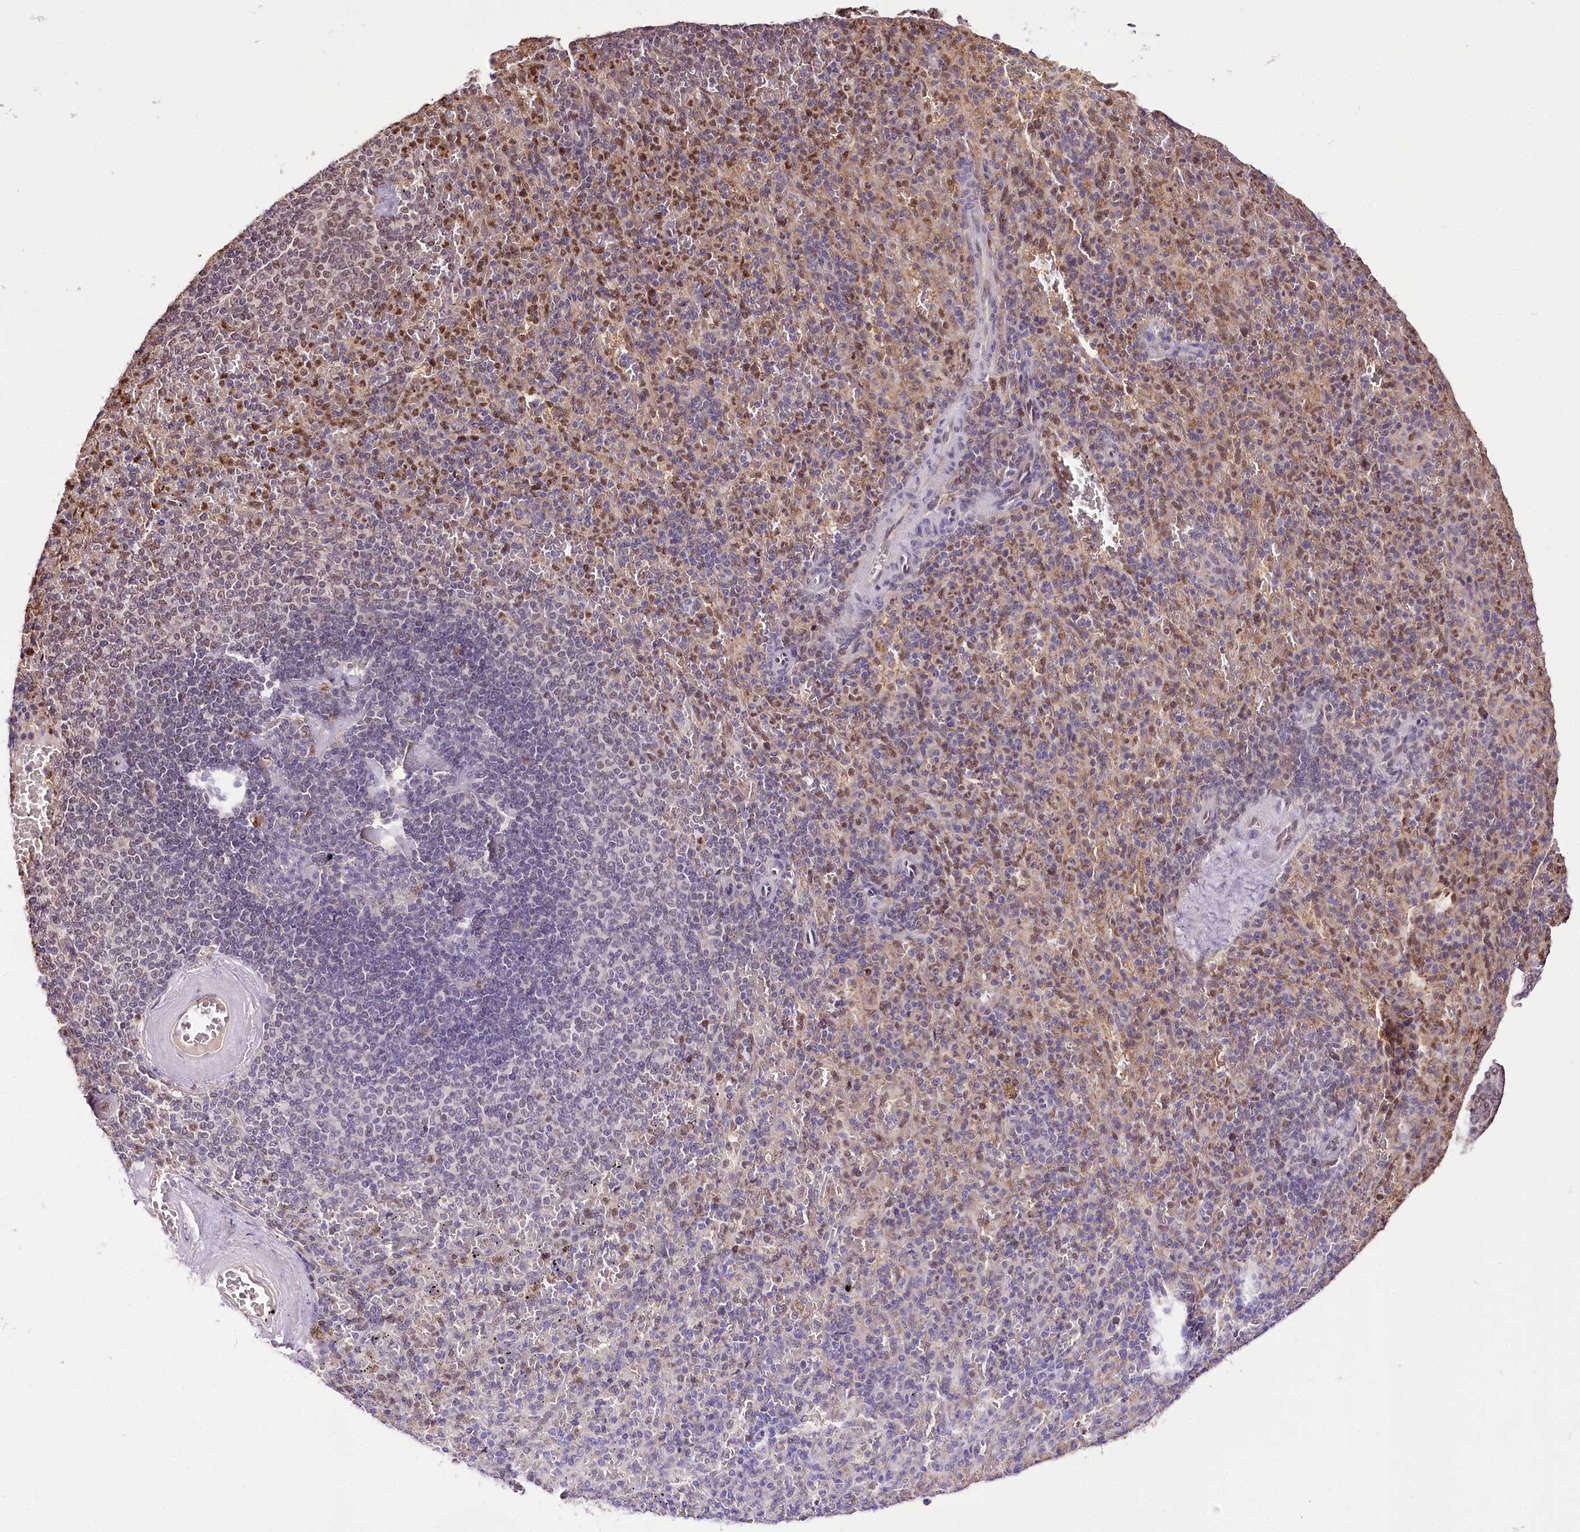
{"staining": {"intensity": "strong", "quantity": "25%-75%", "location": "nuclear"}, "tissue": "spleen", "cell_type": "Cells in red pulp", "image_type": "normal", "snomed": [{"axis": "morphology", "description": "Normal tissue, NOS"}, {"axis": "topography", "description": "Spleen"}], "caption": "High-magnification brightfield microscopy of unremarkable spleen stained with DAB (brown) and counterstained with hematoxylin (blue). cells in red pulp exhibit strong nuclear expression is seen in about25%-75% of cells. Nuclei are stained in blue.", "gene": "GNL3L", "patient": {"sex": "male", "age": 82}}